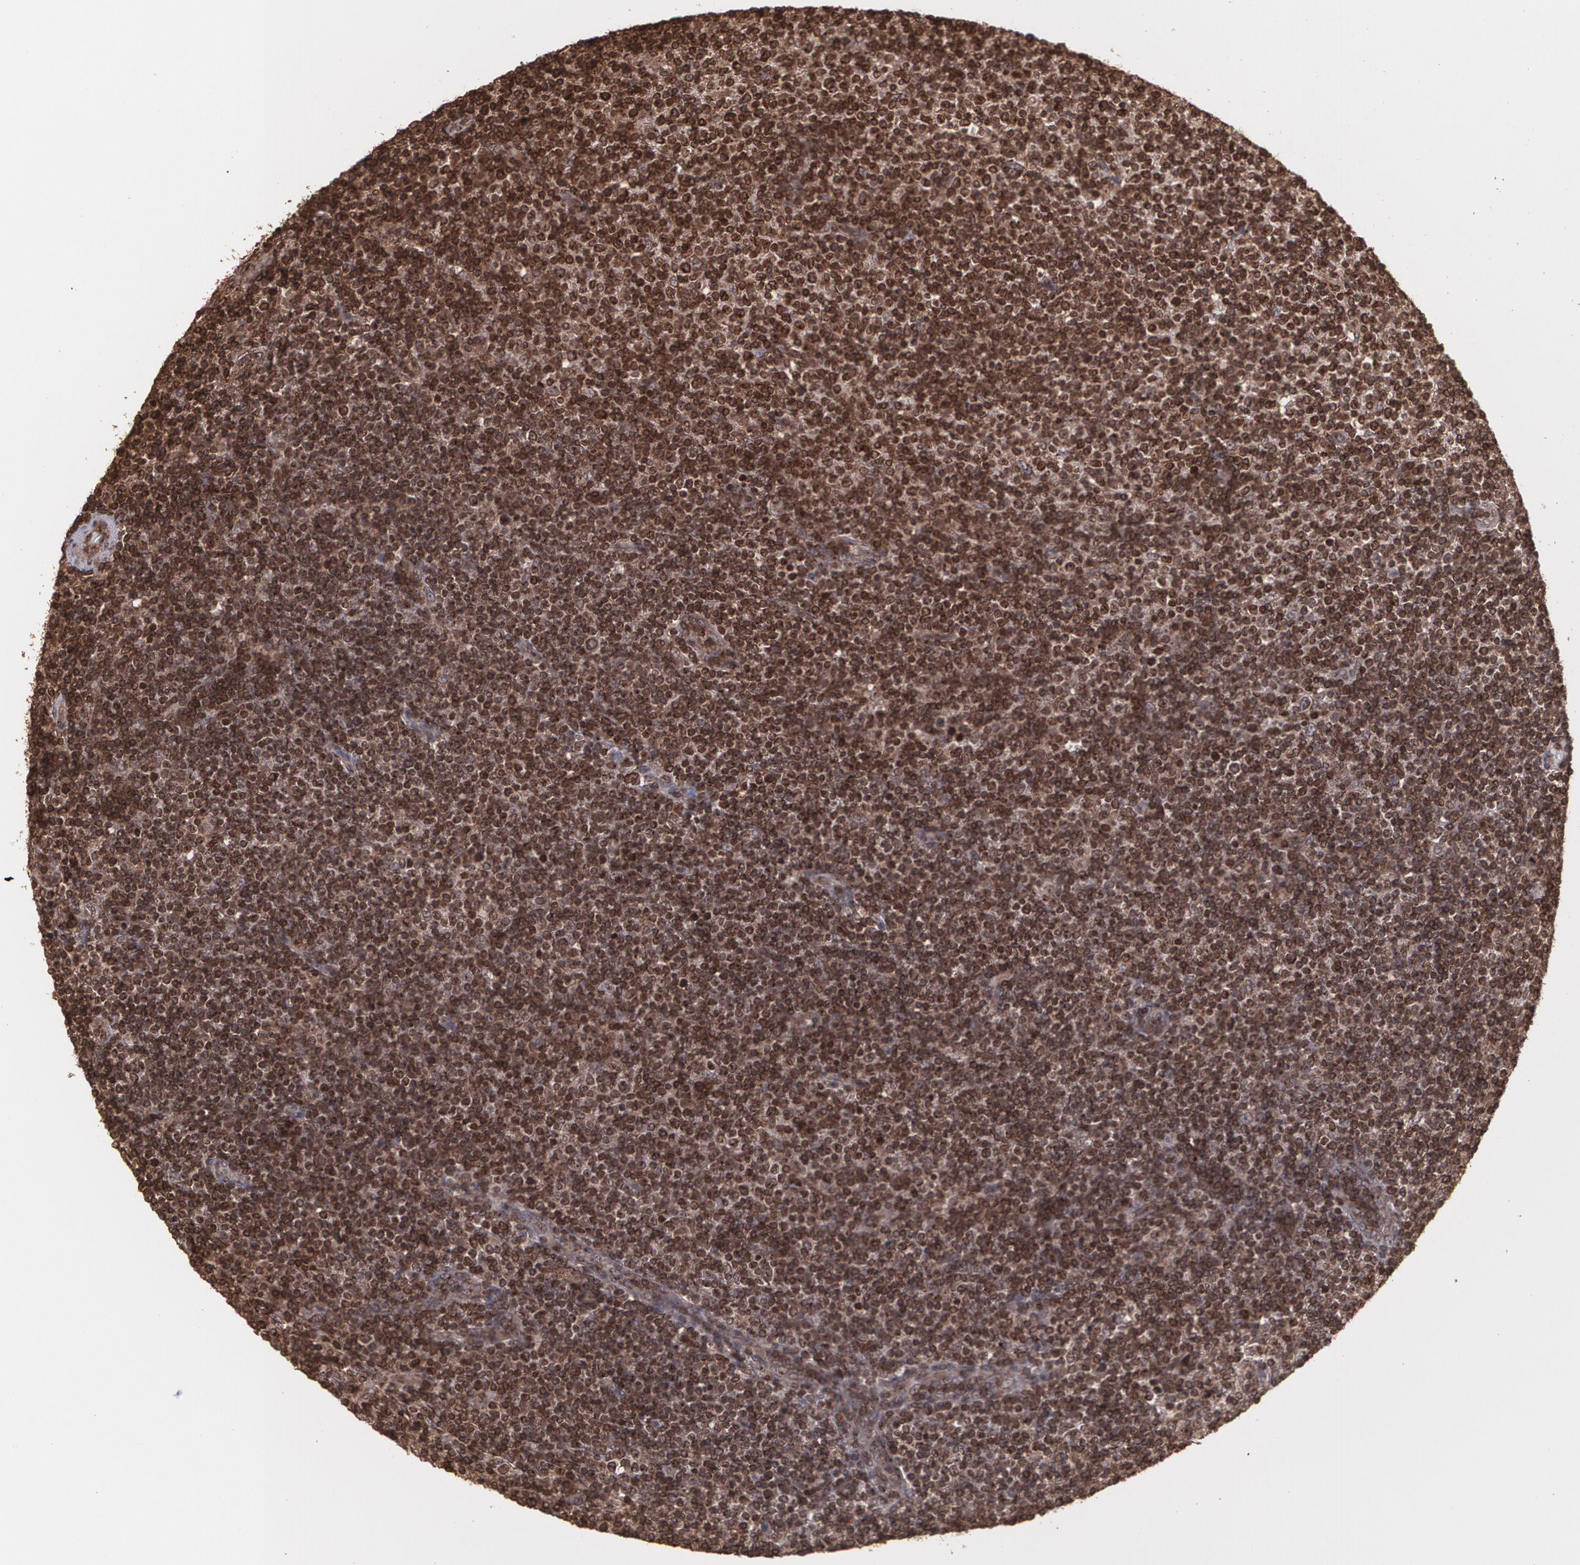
{"staining": {"intensity": "strong", "quantity": ">75%", "location": "cytoplasmic/membranous"}, "tissue": "lymphoma", "cell_type": "Tumor cells", "image_type": "cancer", "snomed": [{"axis": "morphology", "description": "Malignant lymphoma, non-Hodgkin's type, Low grade"}, {"axis": "topography", "description": "Lymph node"}], "caption": "Malignant lymphoma, non-Hodgkin's type (low-grade) stained with a brown dye exhibits strong cytoplasmic/membranous positive positivity in about >75% of tumor cells.", "gene": "TRIP11", "patient": {"sex": "male", "age": 70}}